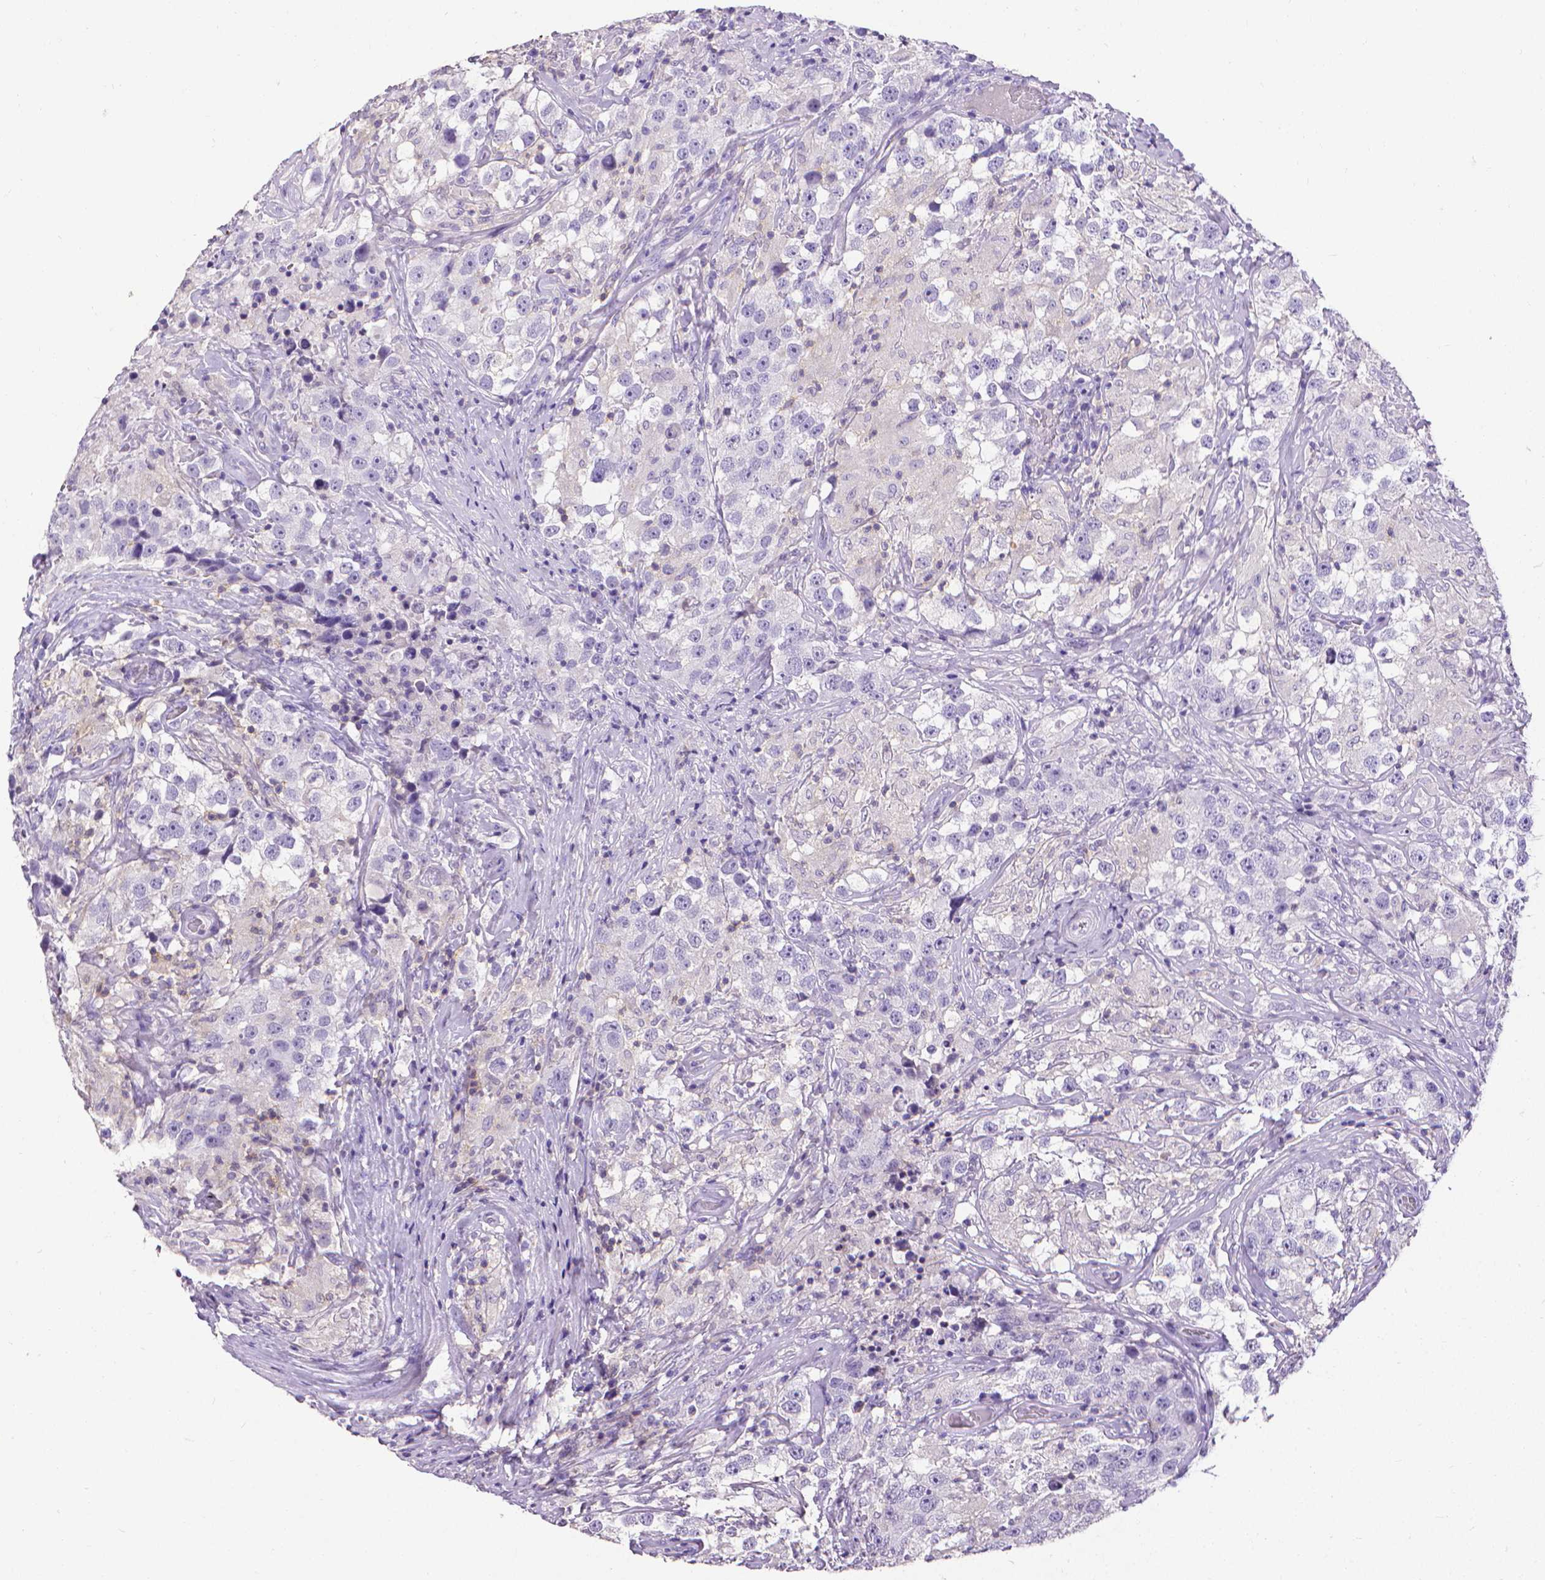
{"staining": {"intensity": "negative", "quantity": "none", "location": "none"}, "tissue": "testis cancer", "cell_type": "Tumor cells", "image_type": "cancer", "snomed": [{"axis": "morphology", "description": "Seminoma, NOS"}, {"axis": "topography", "description": "Testis"}], "caption": "Immunohistochemistry image of neoplastic tissue: human testis cancer stained with DAB displays no significant protein positivity in tumor cells. (DAB immunohistochemistry, high magnification).", "gene": "CD4", "patient": {"sex": "male", "age": 46}}